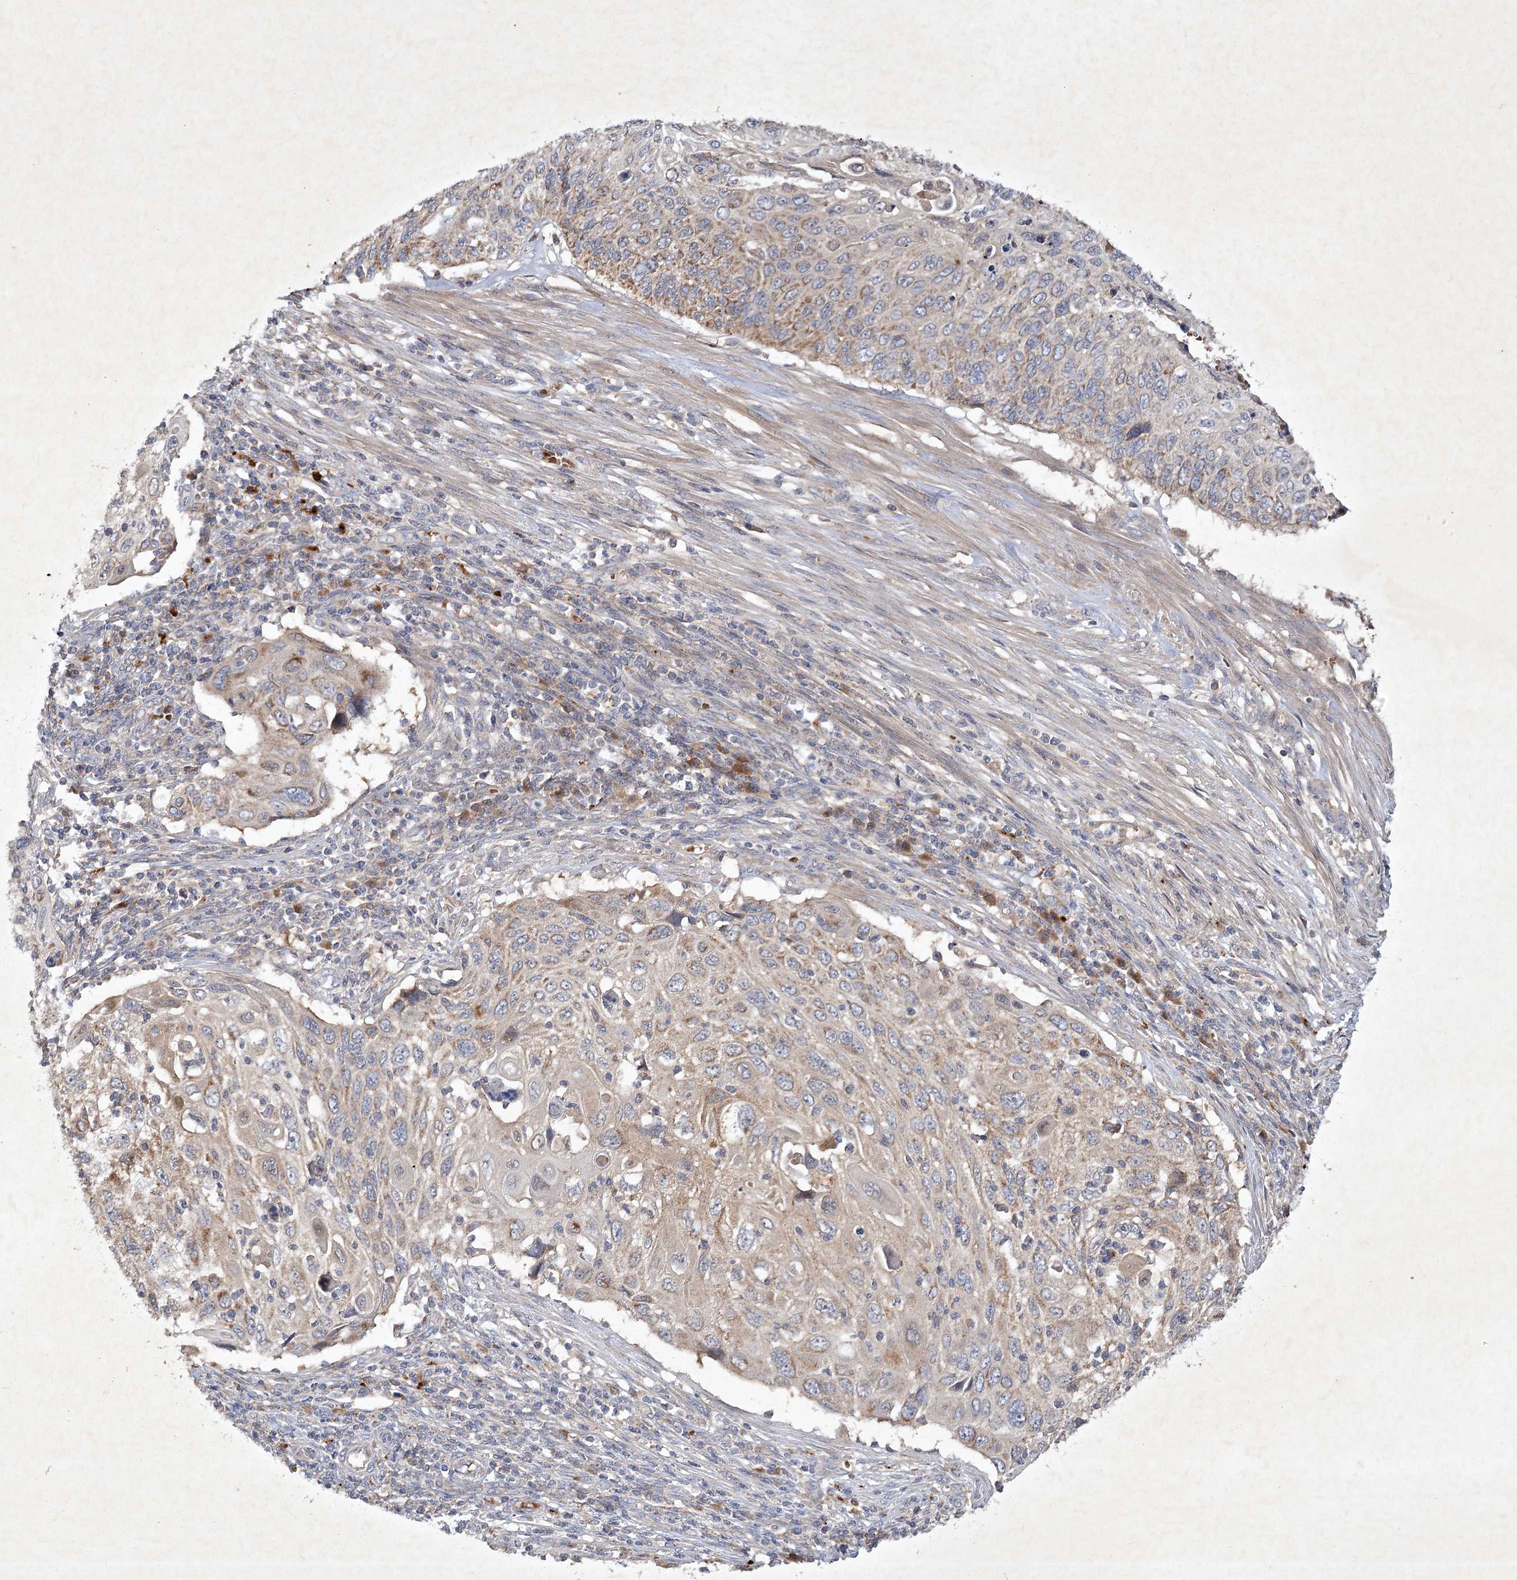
{"staining": {"intensity": "weak", "quantity": "<25%", "location": "cytoplasmic/membranous"}, "tissue": "cervical cancer", "cell_type": "Tumor cells", "image_type": "cancer", "snomed": [{"axis": "morphology", "description": "Squamous cell carcinoma, NOS"}, {"axis": "topography", "description": "Cervix"}], "caption": "This is an immunohistochemistry histopathology image of cervical squamous cell carcinoma. There is no expression in tumor cells.", "gene": "PYROXD2", "patient": {"sex": "female", "age": 70}}